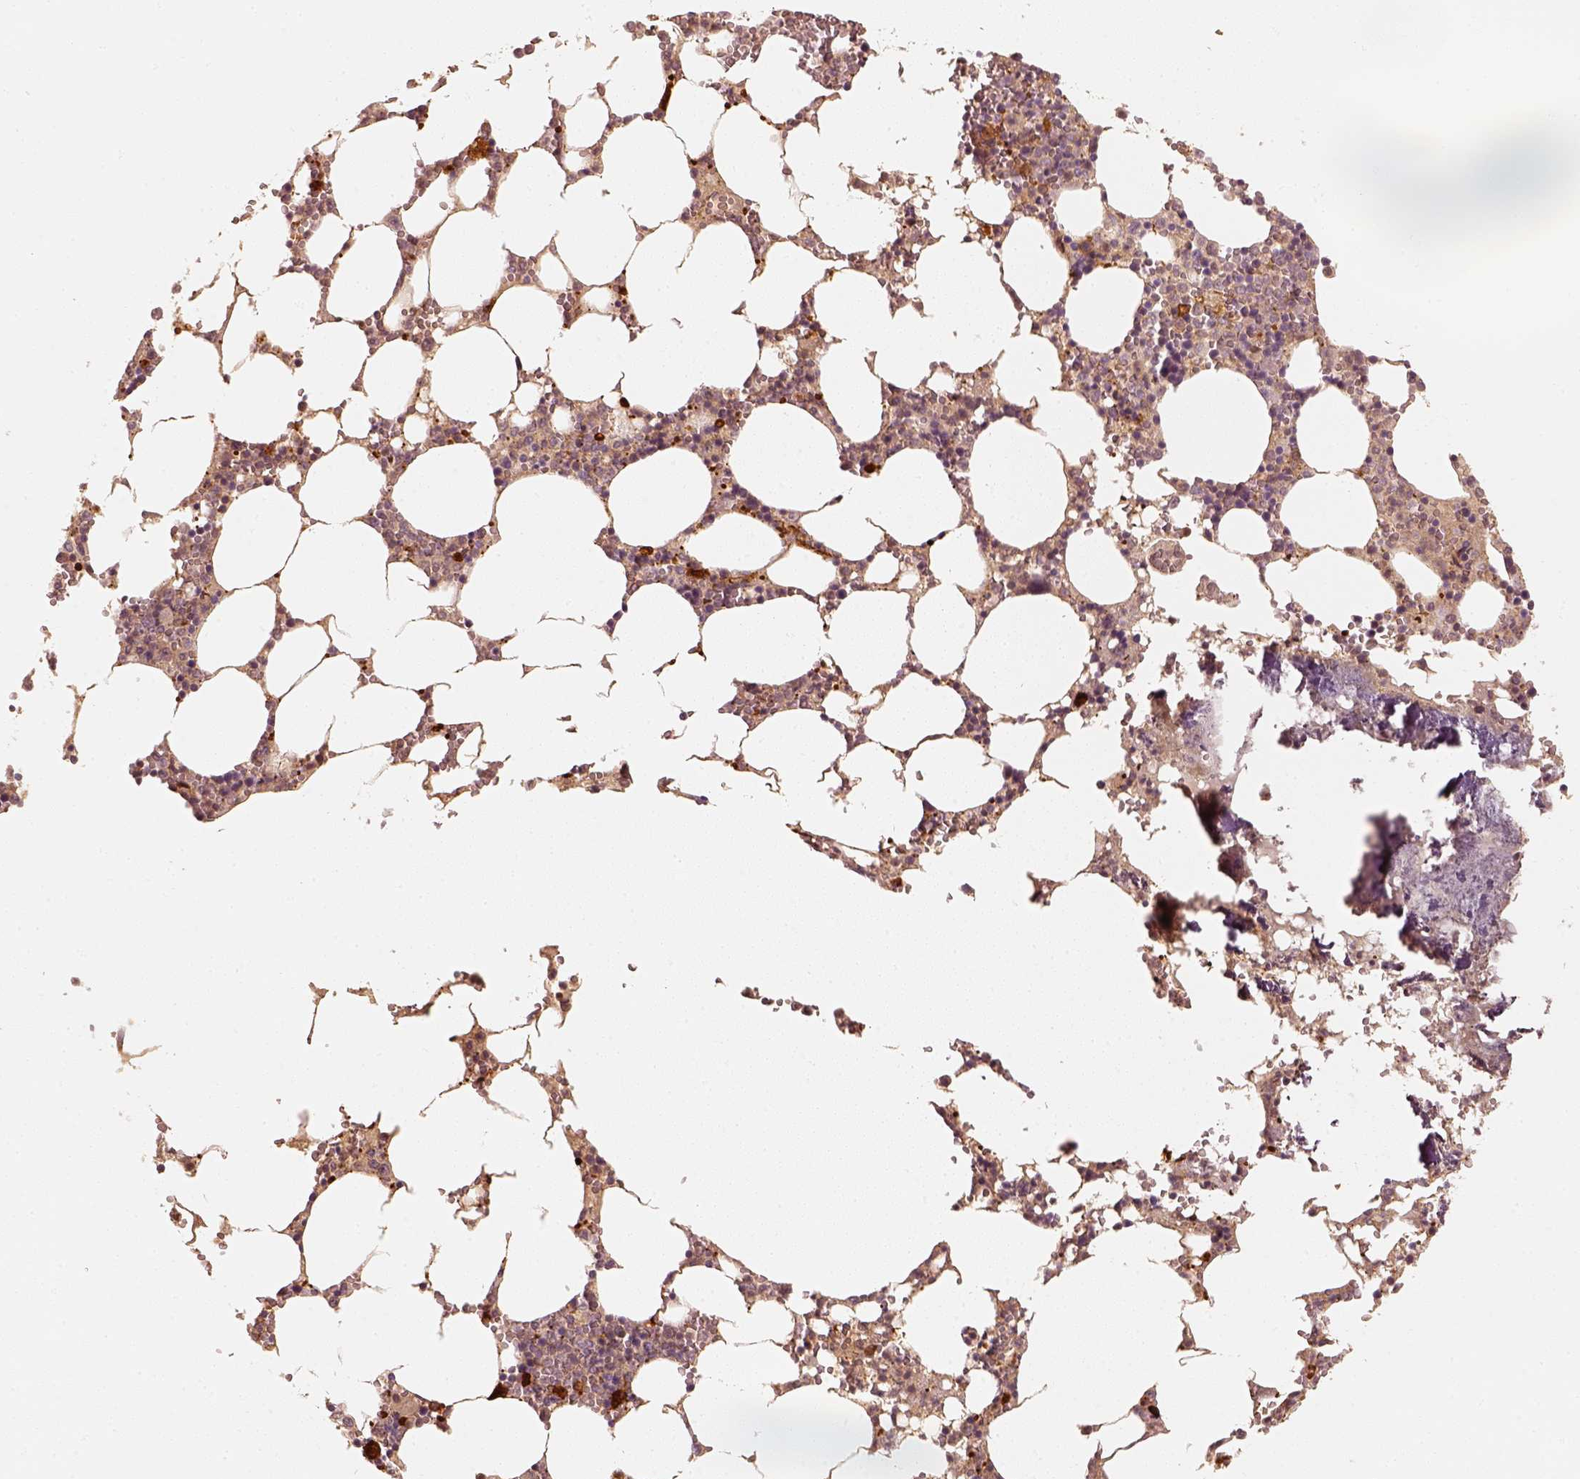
{"staining": {"intensity": "moderate", "quantity": "<25%", "location": "cytoplasmic/membranous"}, "tissue": "bone marrow", "cell_type": "Hematopoietic cells", "image_type": "normal", "snomed": [{"axis": "morphology", "description": "Normal tissue, NOS"}, {"axis": "topography", "description": "Bone marrow"}], "caption": "This photomicrograph reveals immunohistochemistry staining of normal bone marrow, with low moderate cytoplasmic/membranous expression in approximately <25% of hematopoietic cells.", "gene": "FSCN1", "patient": {"sex": "female", "age": 64}}